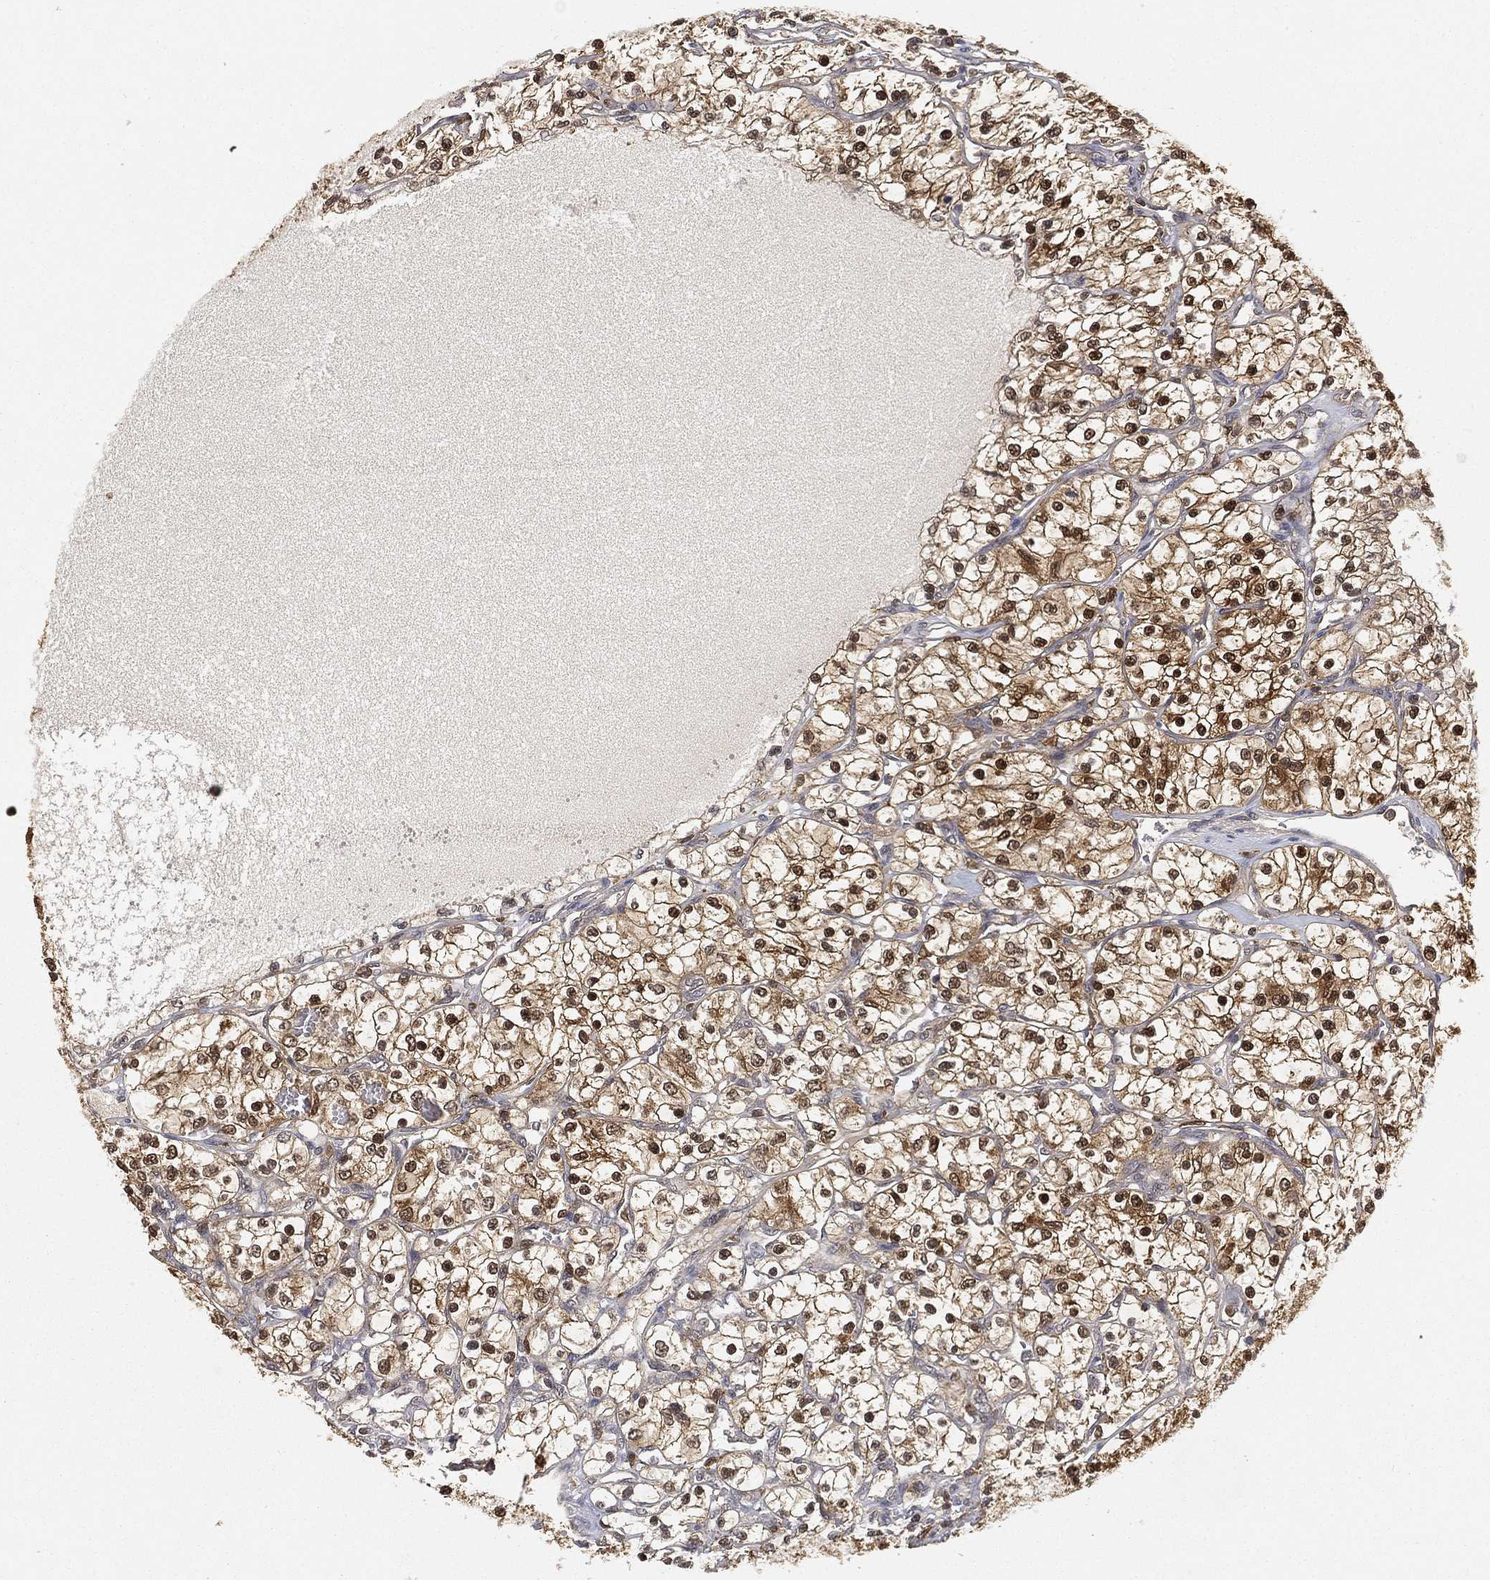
{"staining": {"intensity": "strong", "quantity": ">75%", "location": "cytoplasmic/membranous,nuclear"}, "tissue": "renal cancer", "cell_type": "Tumor cells", "image_type": "cancer", "snomed": [{"axis": "morphology", "description": "Adenocarcinoma, NOS"}, {"axis": "topography", "description": "Kidney"}], "caption": "Immunohistochemistry histopathology image of neoplastic tissue: renal cancer (adenocarcinoma) stained using immunohistochemistry shows high levels of strong protein expression localized specifically in the cytoplasmic/membranous and nuclear of tumor cells, appearing as a cytoplasmic/membranous and nuclear brown color.", "gene": "CRYL1", "patient": {"sex": "female", "age": 69}}